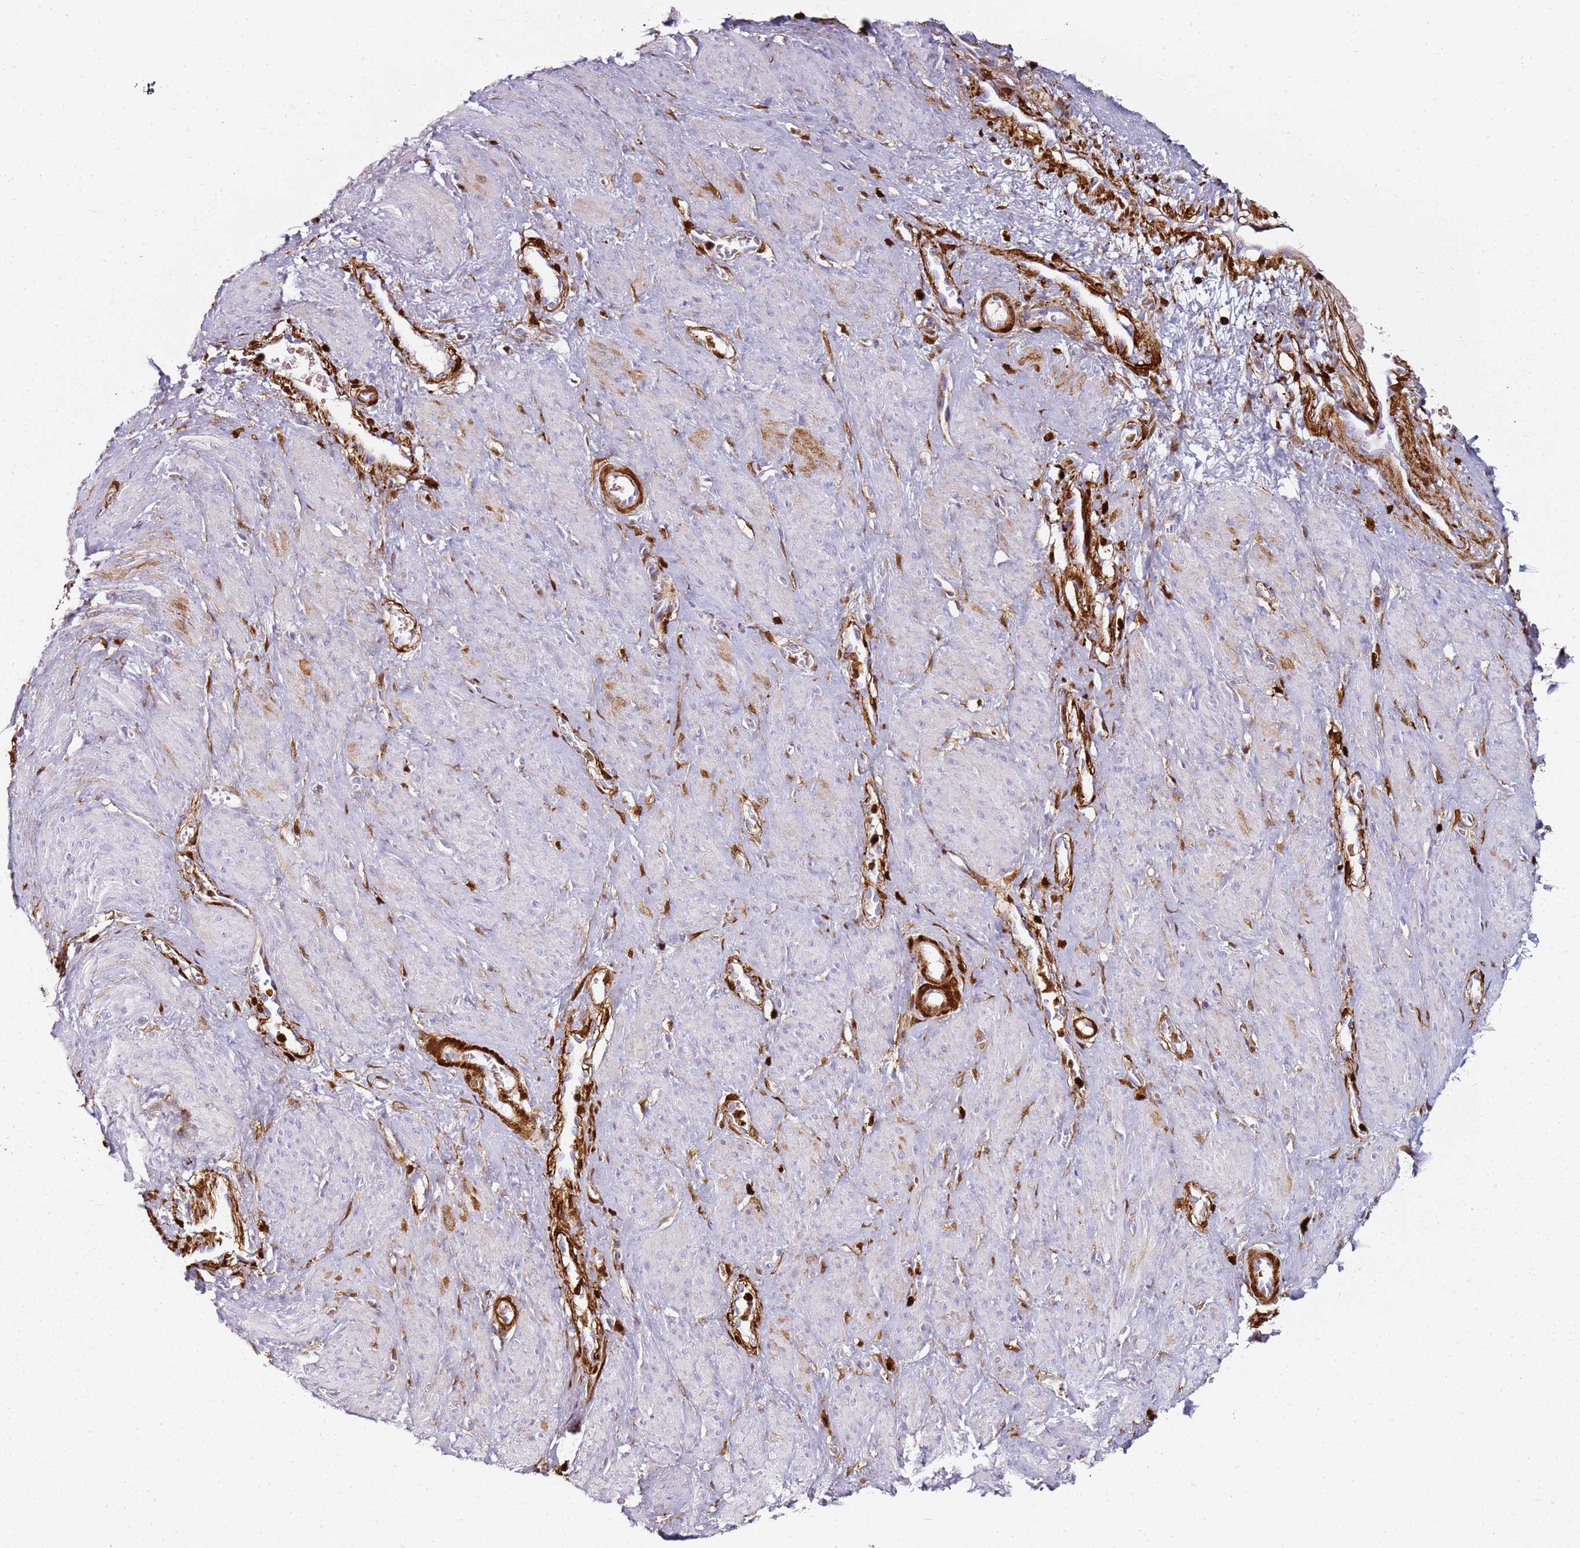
{"staining": {"intensity": "negative", "quantity": "none", "location": "none"}, "tissue": "smooth muscle", "cell_type": "Smooth muscle cells", "image_type": "normal", "snomed": [{"axis": "morphology", "description": "Normal tissue, NOS"}, {"axis": "topography", "description": "Smooth muscle"}, {"axis": "topography", "description": "Uterus"}], "caption": "This is a image of immunohistochemistry (IHC) staining of benign smooth muscle, which shows no staining in smooth muscle cells.", "gene": "S100A4", "patient": {"sex": "female", "age": 39}}